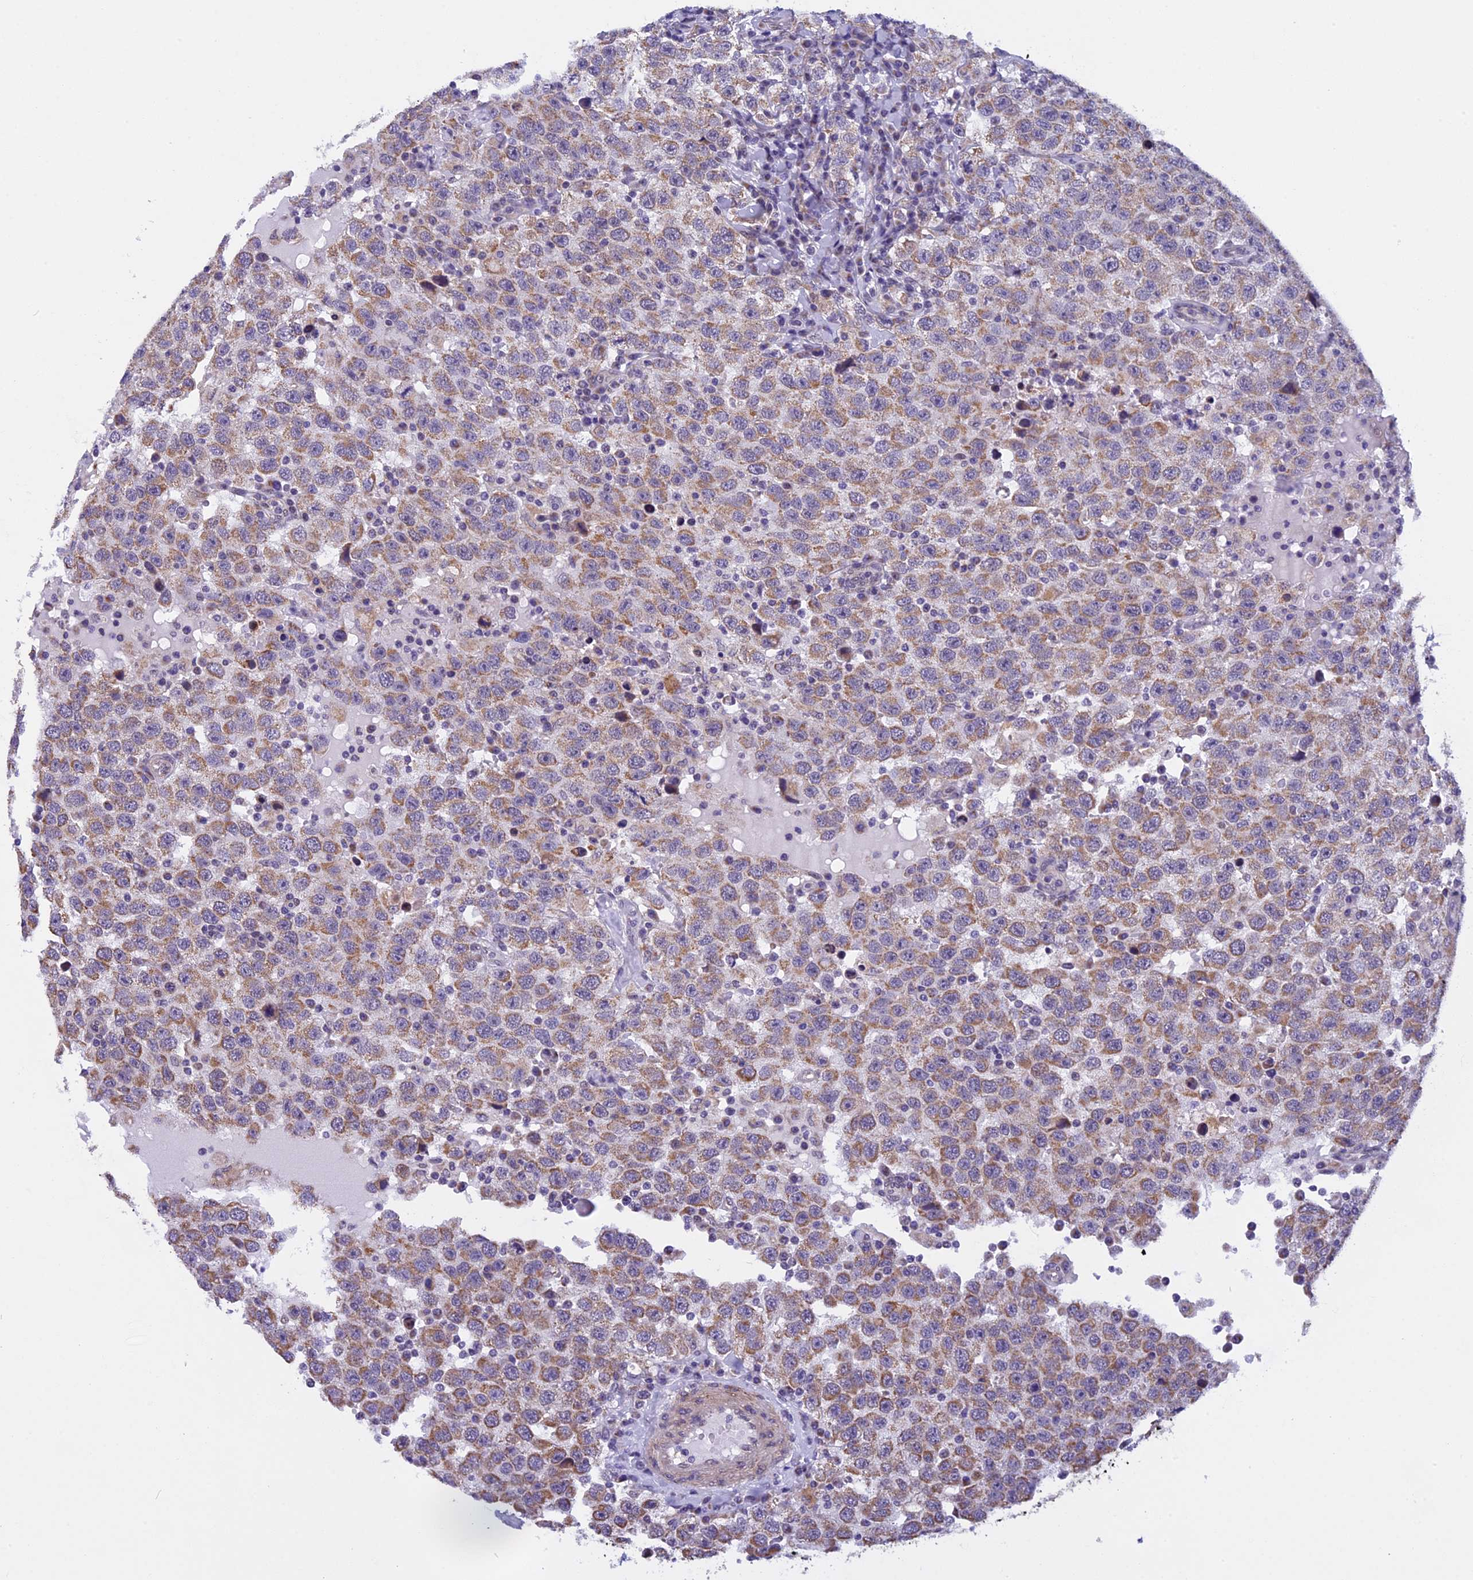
{"staining": {"intensity": "moderate", "quantity": ">75%", "location": "cytoplasmic/membranous"}, "tissue": "testis cancer", "cell_type": "Tumor cells", "image_type": "cancer", "snomed": [{"axis": "morphology", "description": "Seminoma, NOS"}, {"axis": "topography", "description": "Testis"}], "caption": "Protein expression analysis of testis cancer reveals moderate cytoplasmic/membranous expression in approximately >75% of tumor cells.", "gene": "ZNF317", "patient": {"sex": "male", "age": 41}}